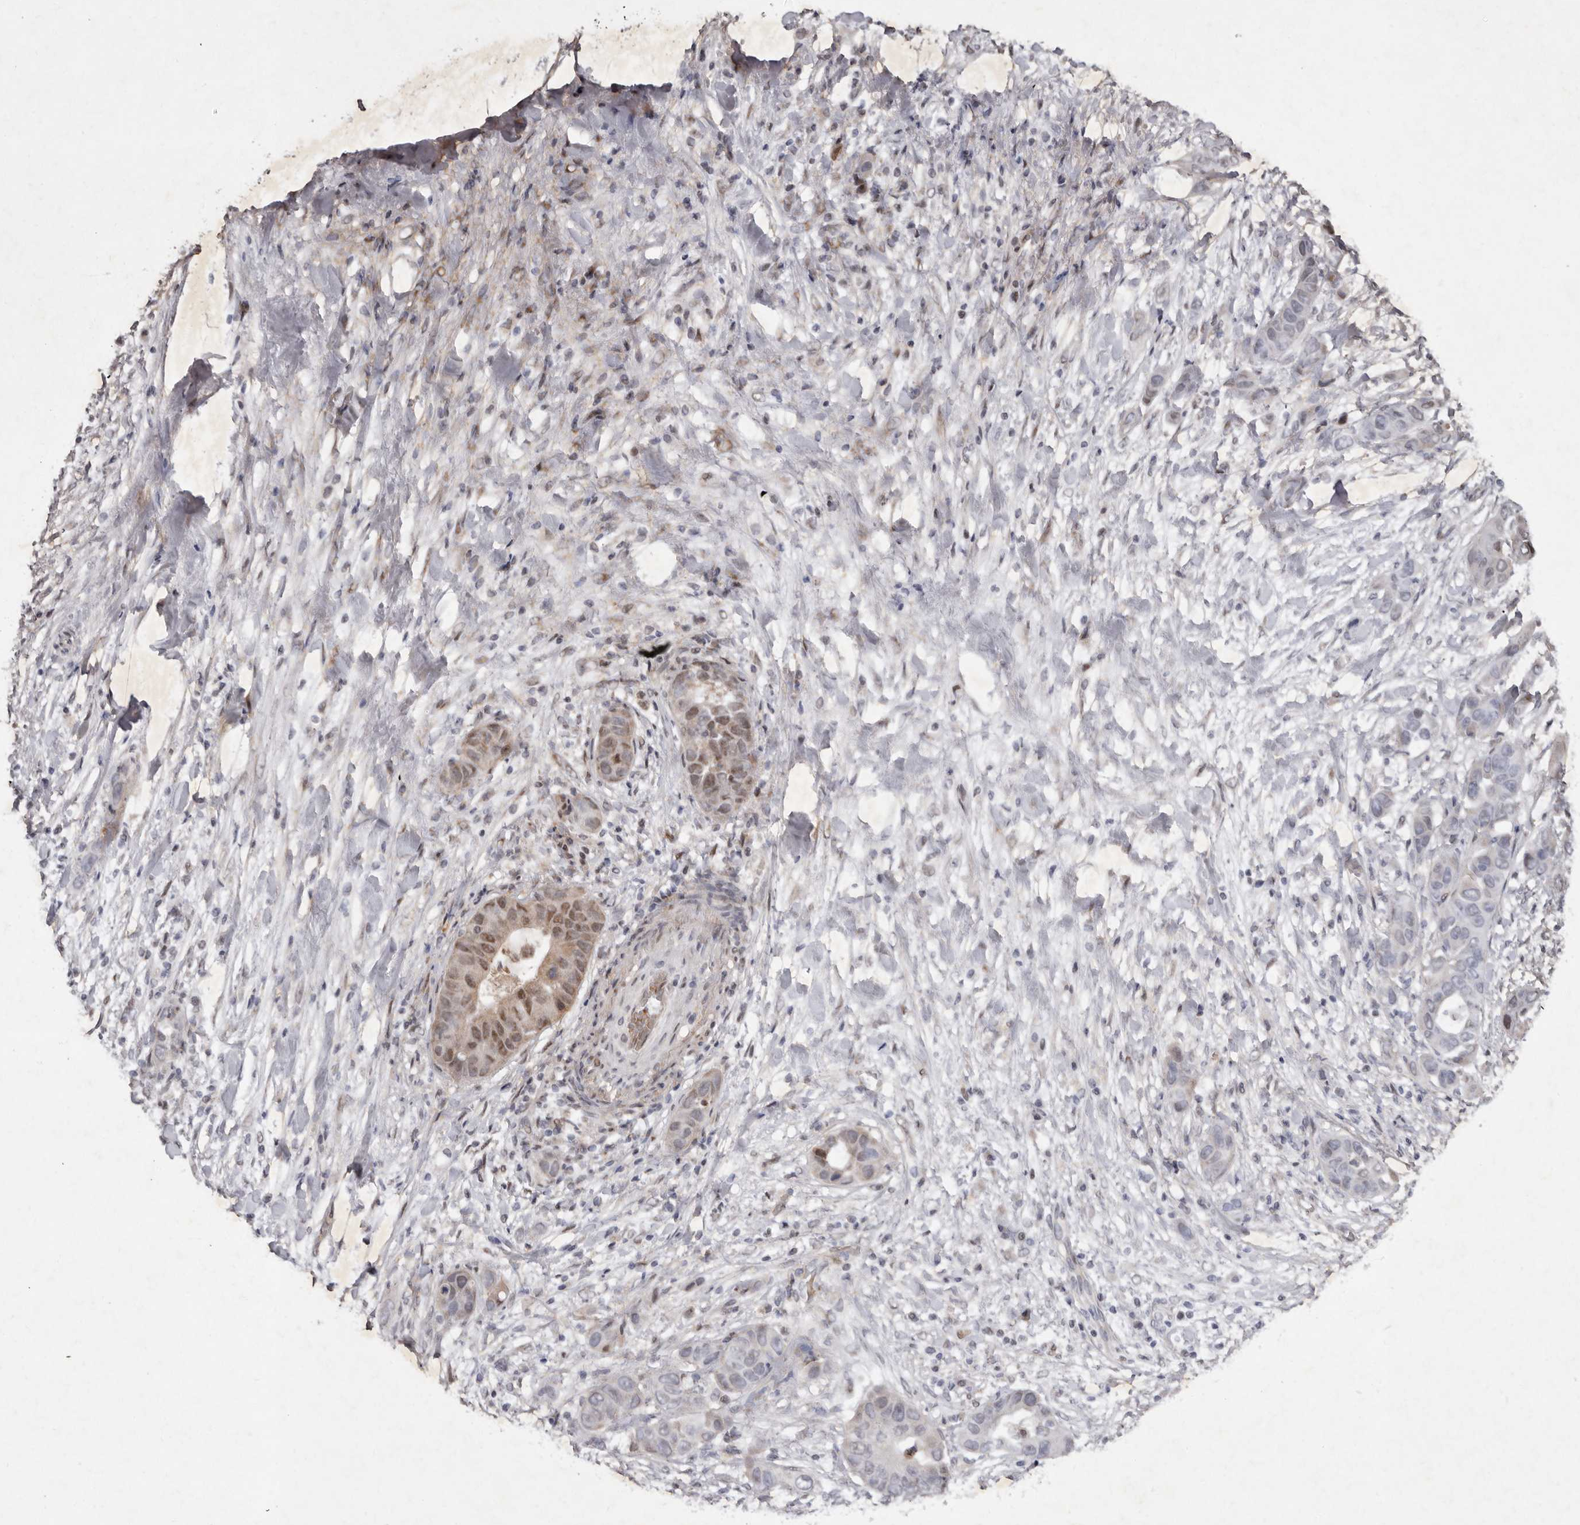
{"staining": {"intensity": "moderate", "quantity": "25%-75%", "location": "cytoplasmic/membranous,nuclear"}, "tissue": "liver cancer", "cell_type": "Tumor cells", "image_type": "cancer", "snomed": [{"axis": "morphology", "description": "Cholangiocarcinoma"}, {"axis": "topography", "description": "Liver"}], "caption": "Liver cancer stained for a protein (brown) exhibits moderate cytoplasmic/membranous and nuclear positive expression in about 25%-75% of tumor cells.", "gene": "ABL1", "patient": {"sex": "female", "age": 52}}